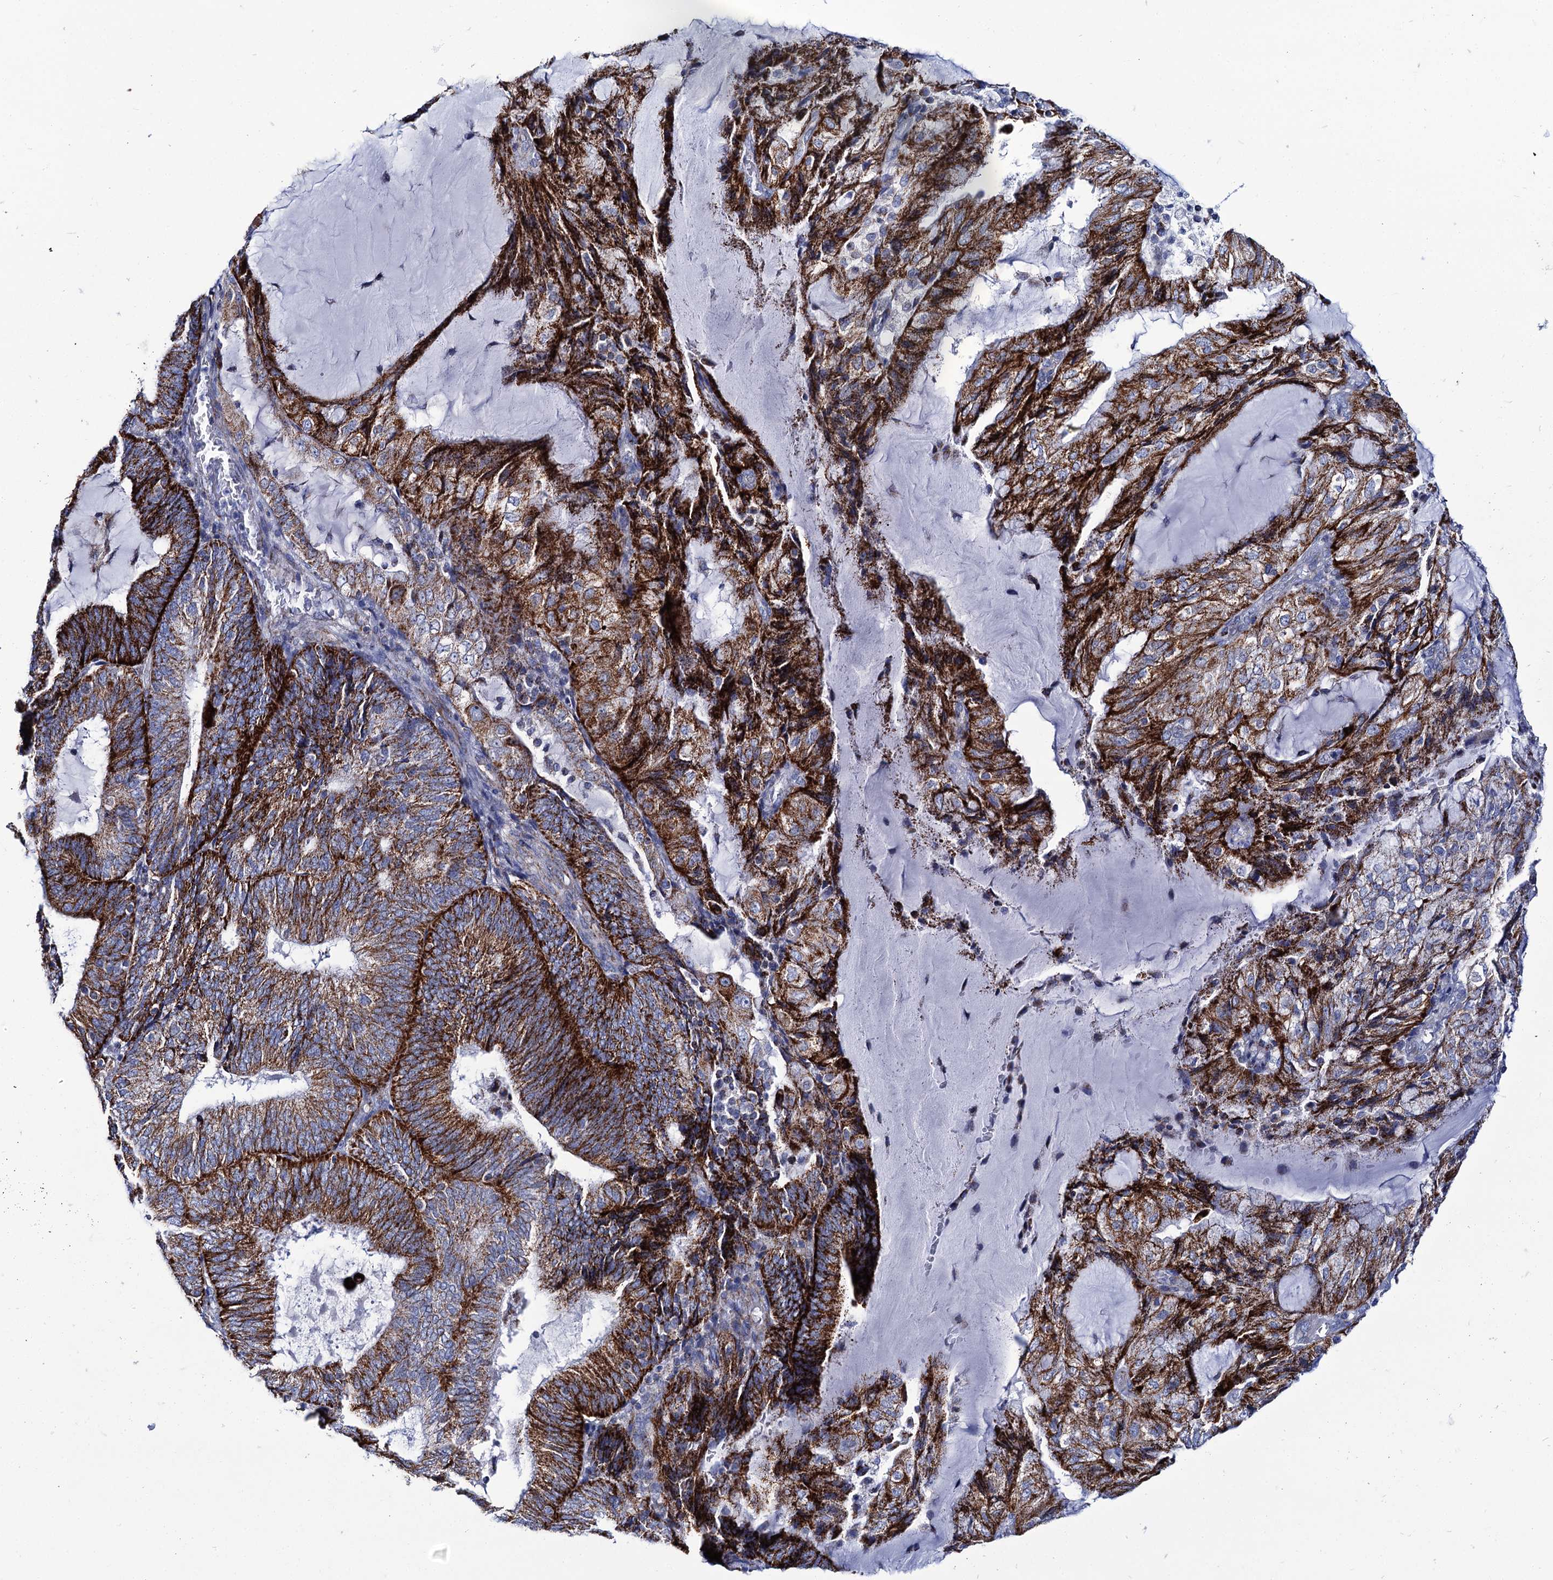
{"staining": {"intensity": "strong", "quantity": ">75%", "location": "cytoplasmic/membranous"}, "tissue": "endometrial cancer", "cell_type": "Tumor cells", "image_type": "cancer", "snomed": [{"axis": "morphology", "description": "Adenocarcinoma, NOS"}, {"axis": "topography", "description": "Endometrium"}], "caption": "Immunohistochemistry micrograph of neoplastic tissue: human adenocarcinoma (endometrial) stained using immunohistochemistry (IHC) displays high levels of strong protein expression localized specifically in the cytoplasmic/membranous of tumor cells, appearing as a cytoplasmic/membranous brown color.", "gene": "UBASH3B", "patient": {"sex": "female", "age": 81}}